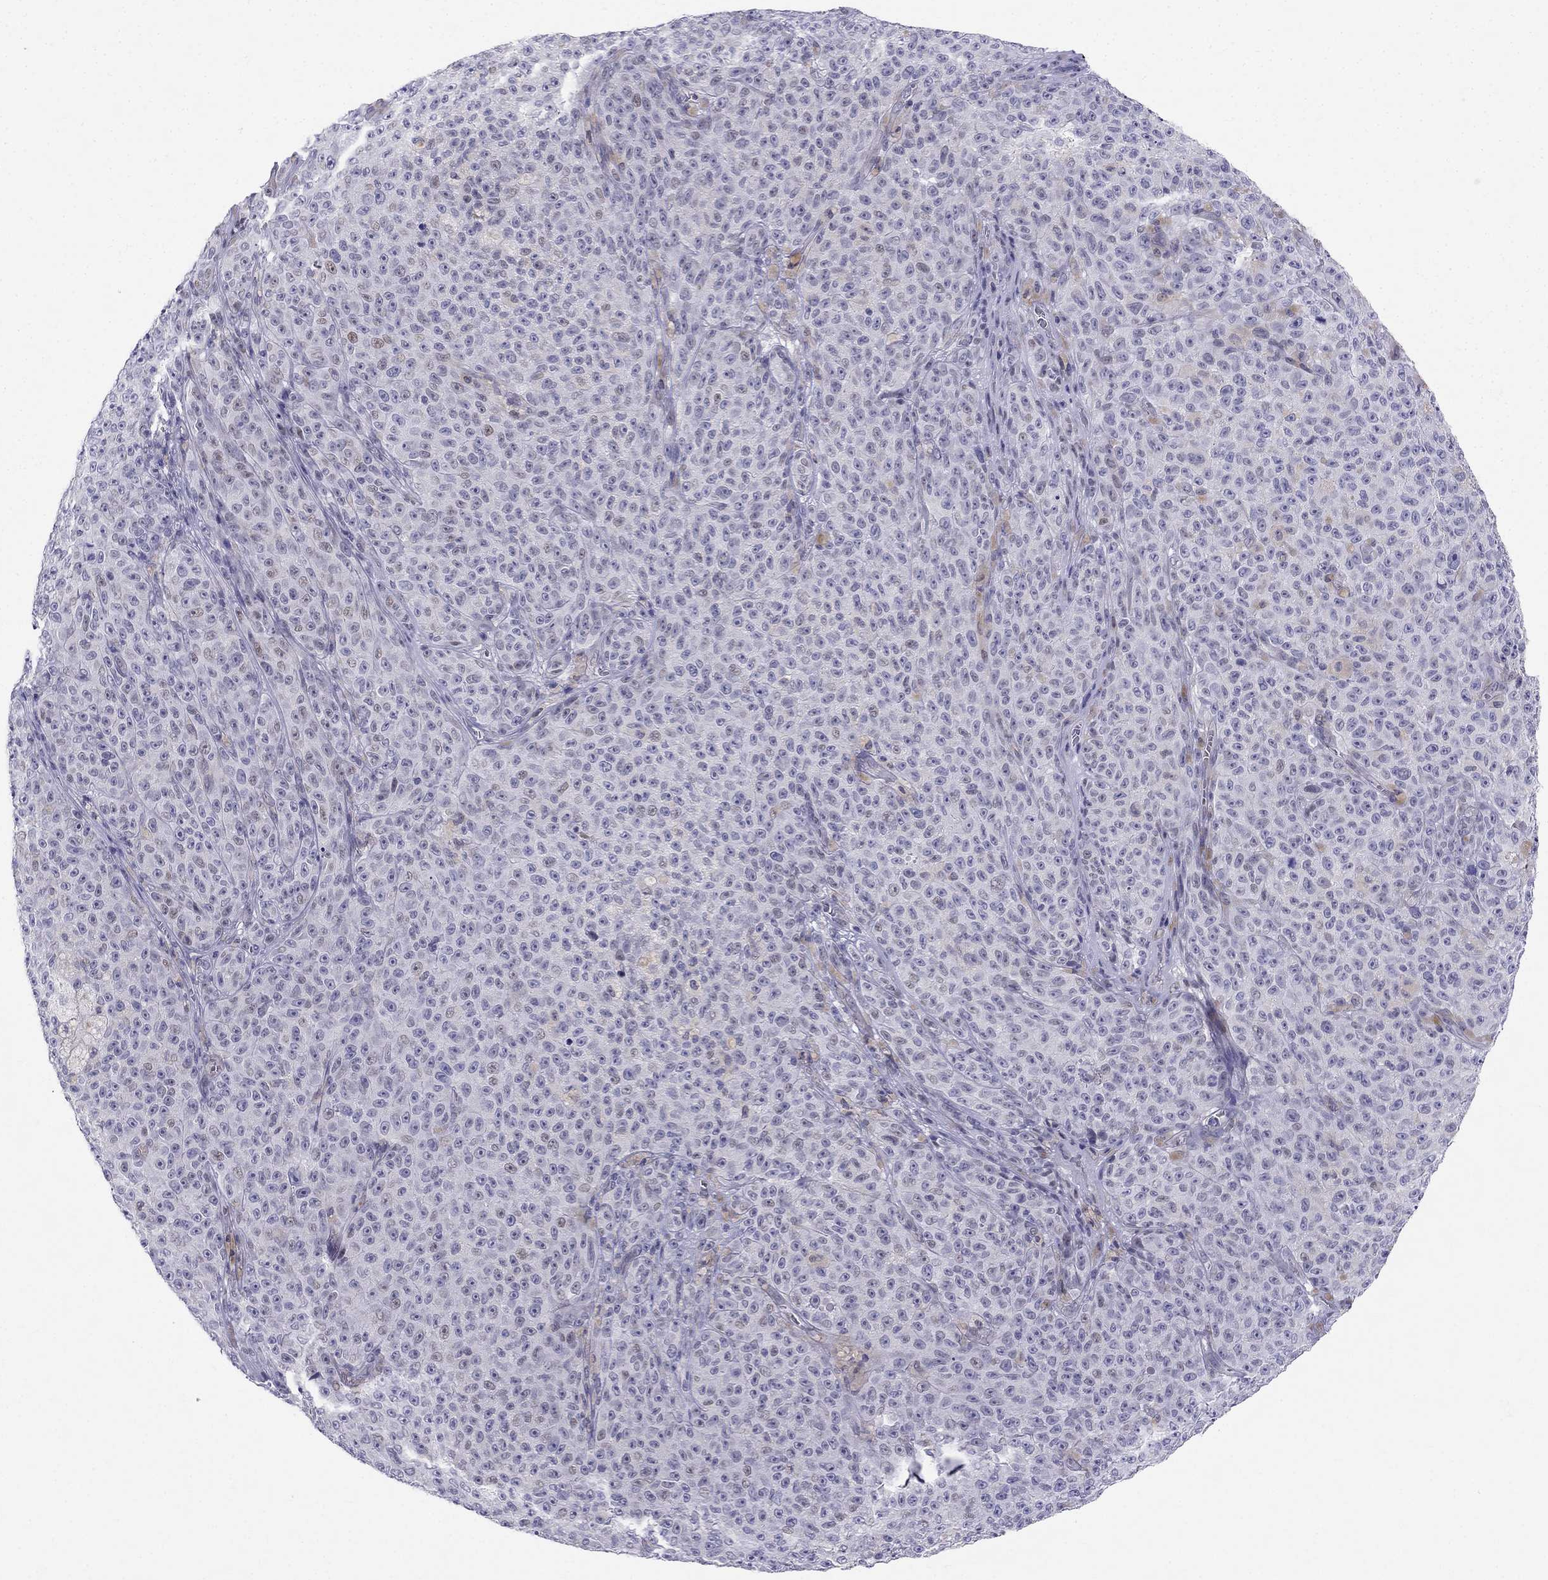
{"staining": {"intensity": "negative", "quantity": "none", "location": "none"}, "tissue": "melanoma", "cell_type": "Tumor cells", "image_type": "cancer", "snomed": [{"axis": "morphology", "description": "Malignant melanoma, NOS"}, {"axis": "topography", "description": "Skin"}], "caption": "An image of melanoma stained for a protein exhibits no brown staining in tumor cells.", "gene": "BAG5", "patient": {"sex": "female", "age": 82}}